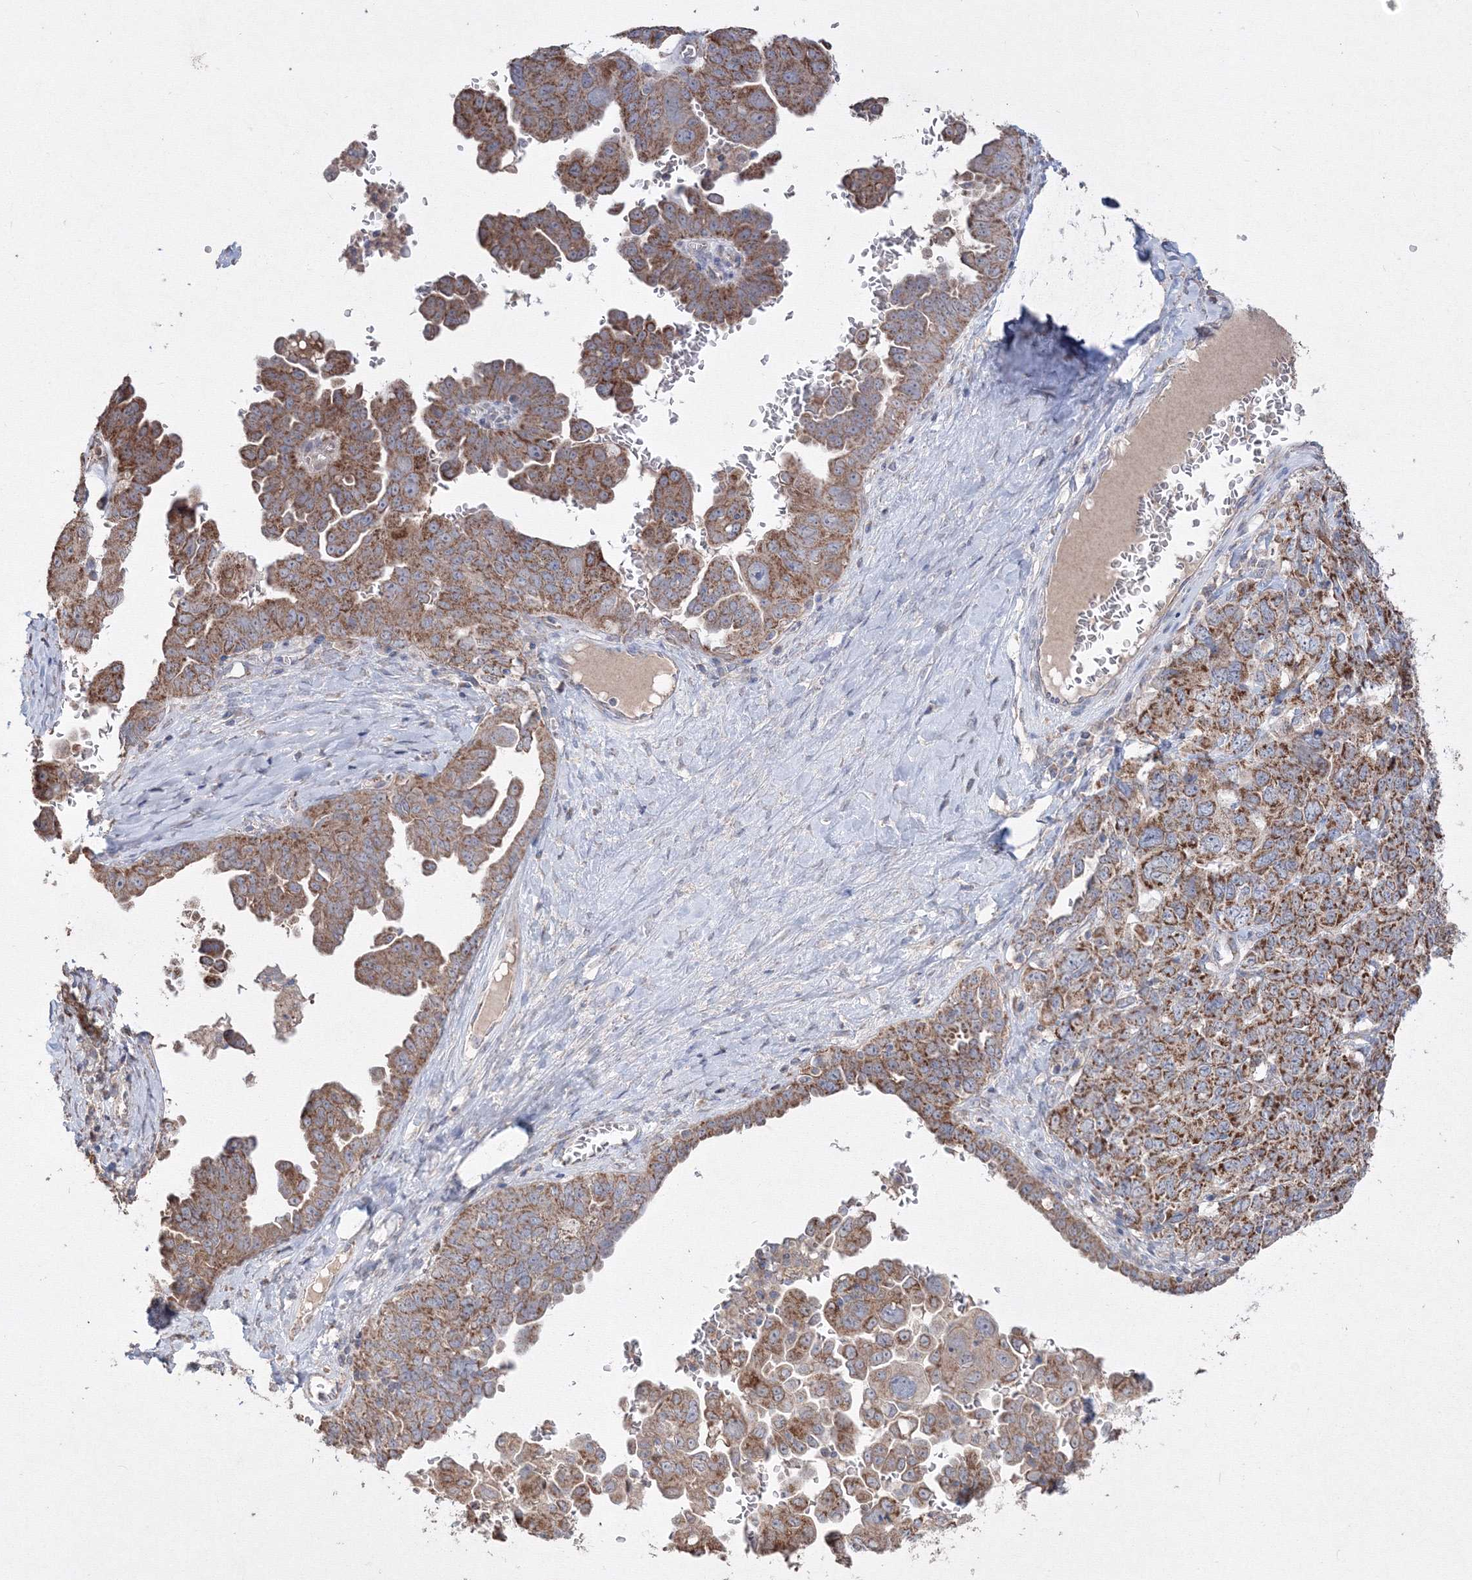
{"staining": {"intensity": "moderate", "quantity": ">75%", "location": "cytoplasmic/membranous"}, "tissue": "ovarian cancer", "cell_type": "Tumor cells", "image_type": "cancer", "snomed": [{"axis": "morphology", "description": "Carcinoma, endometroid"}, {"axis": "topography", "description": "Ovary"}], "caption": "Moderate cytoplasmic/membranous expression for a protein is appreciated in approximately >75% of tumor cells of ovarian cancer using immunohistochemistry (IHC).", "gene": "GRSF1", "patient": {"sex": "female", "age": 62}}